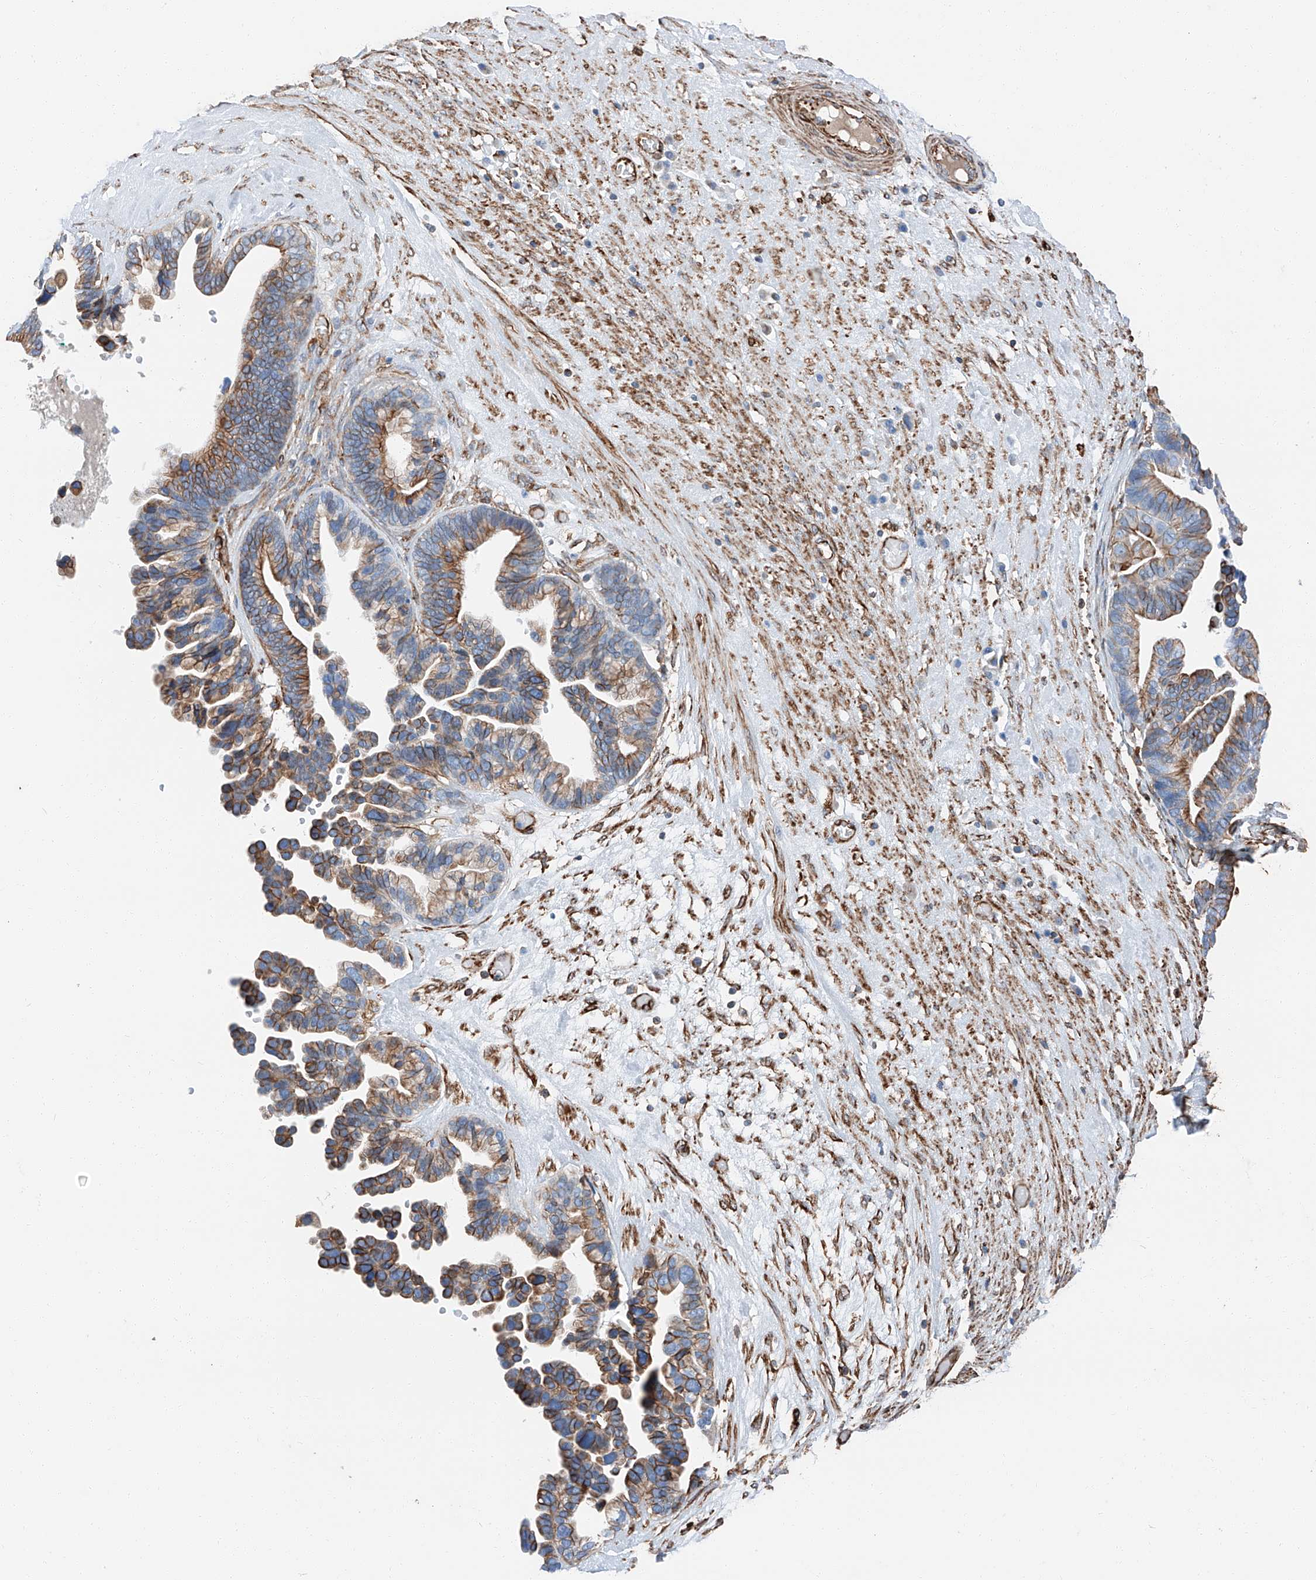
{"staining": {"intensity": "strong", "quantity": ">75%", "location": "cytoplasmic/membranous"}, "tissue": "ovarian cancer", "cell_type": "Tumor cells", "image_type": "cancer", "snomed": [{"axis": "morphology", "description": "Cystadenocarcinoma, serous, NOS"}, {"axis": "topography", "description": "Ovary"}], "caption": "Human ovarian cancer stained for a protein (brown) shows strong cytoplasmic/membranous positive expression in about >75% of tumor cells.", "gene": "ZNF804A", "patient": {"sex": "female", "age": 56}}